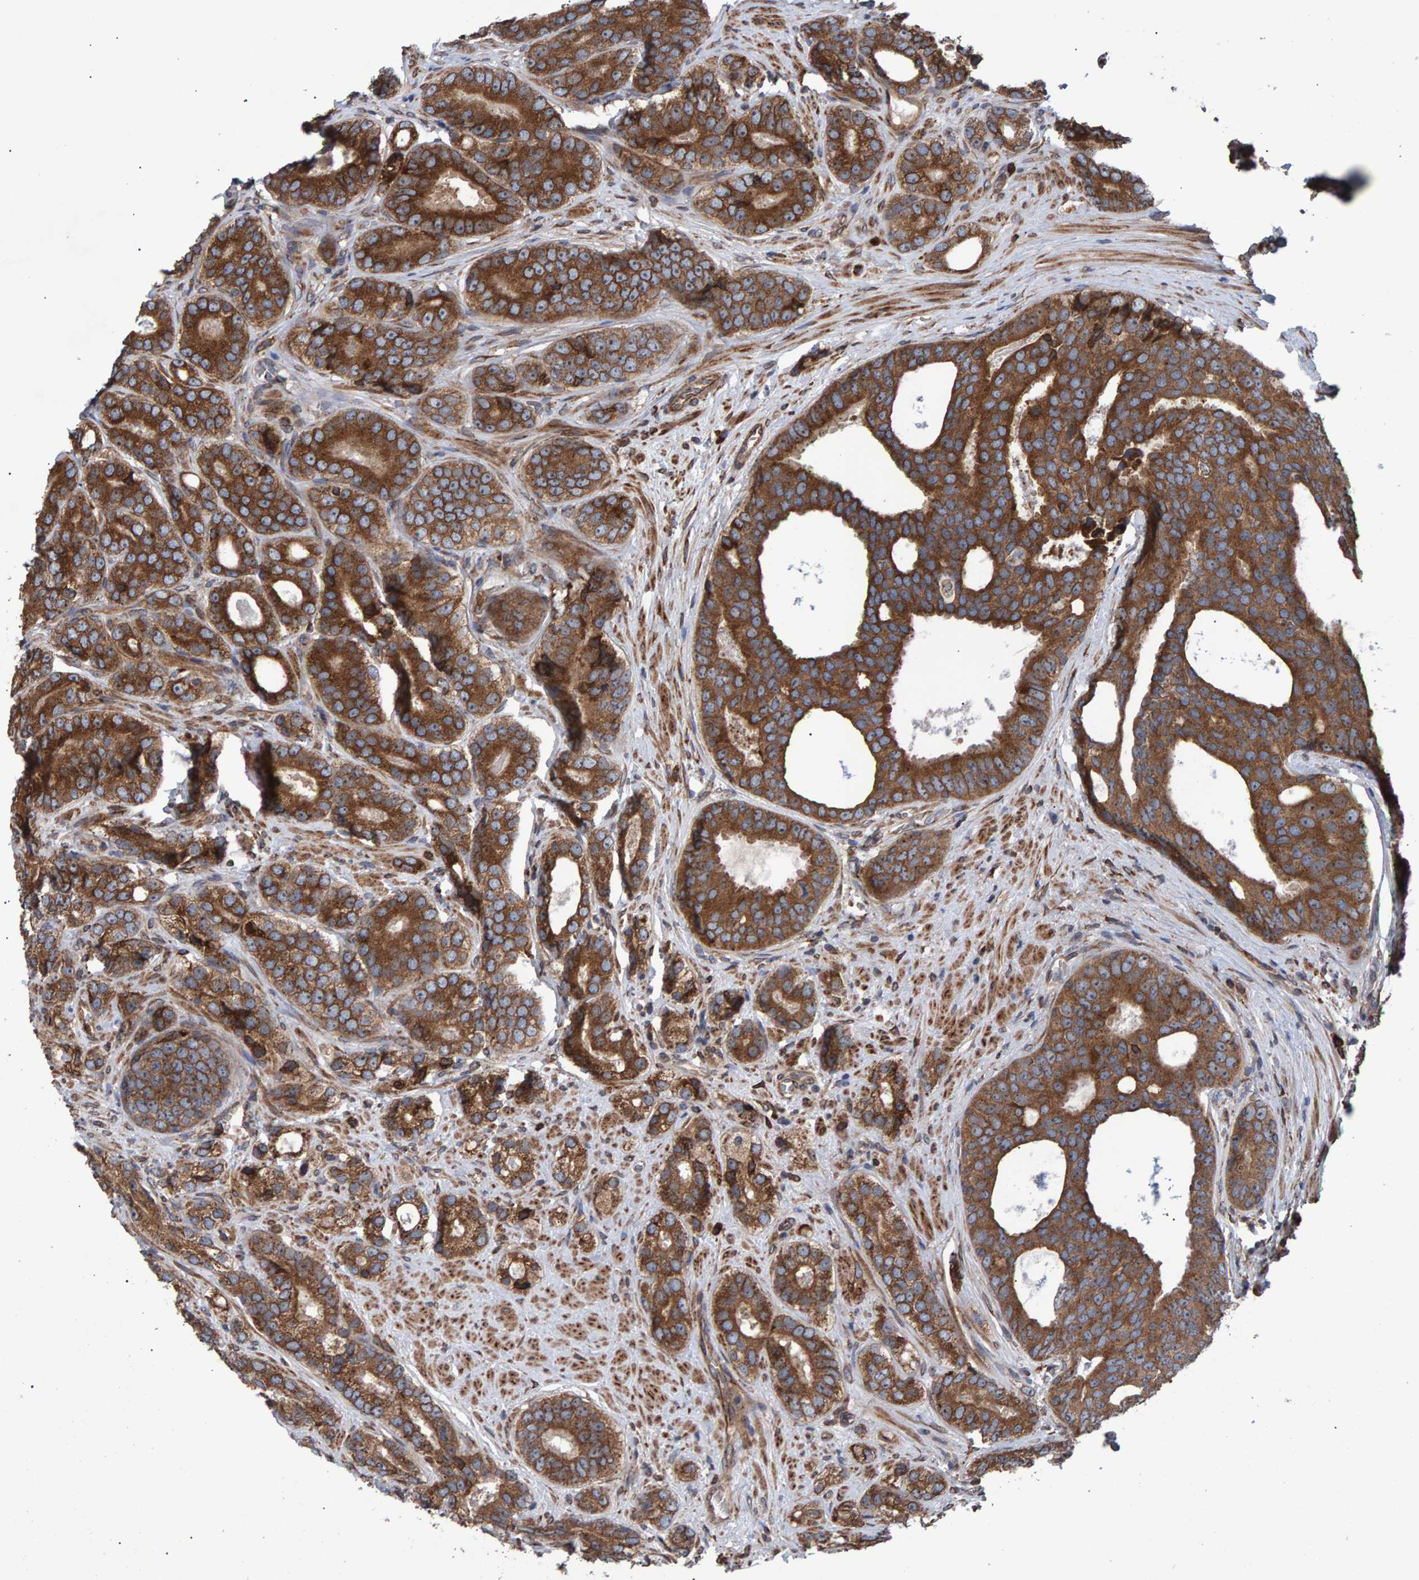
{"staining": {"intensity": "strong", "quantity": ">75%", "location": "cytoplasmic/membranous"}, "tissue": "prostate cancer", "cell_type": "Tumor cells", "image_type": "cancer", "snomed": [{"axis": "morphology", "description": "Adenocarcinoma, High grade"}, {"axis": "topography", "description": "Prostate"}], "caption": "This is an image of immunohistochemistry staining of prostate adenocarcinoma (high-grade), which shows strong positivity in the cytoplasmic/membranous of tumor cells.", "gene": "FAM117A", "patient": {"sex": "male", "age": 56}}